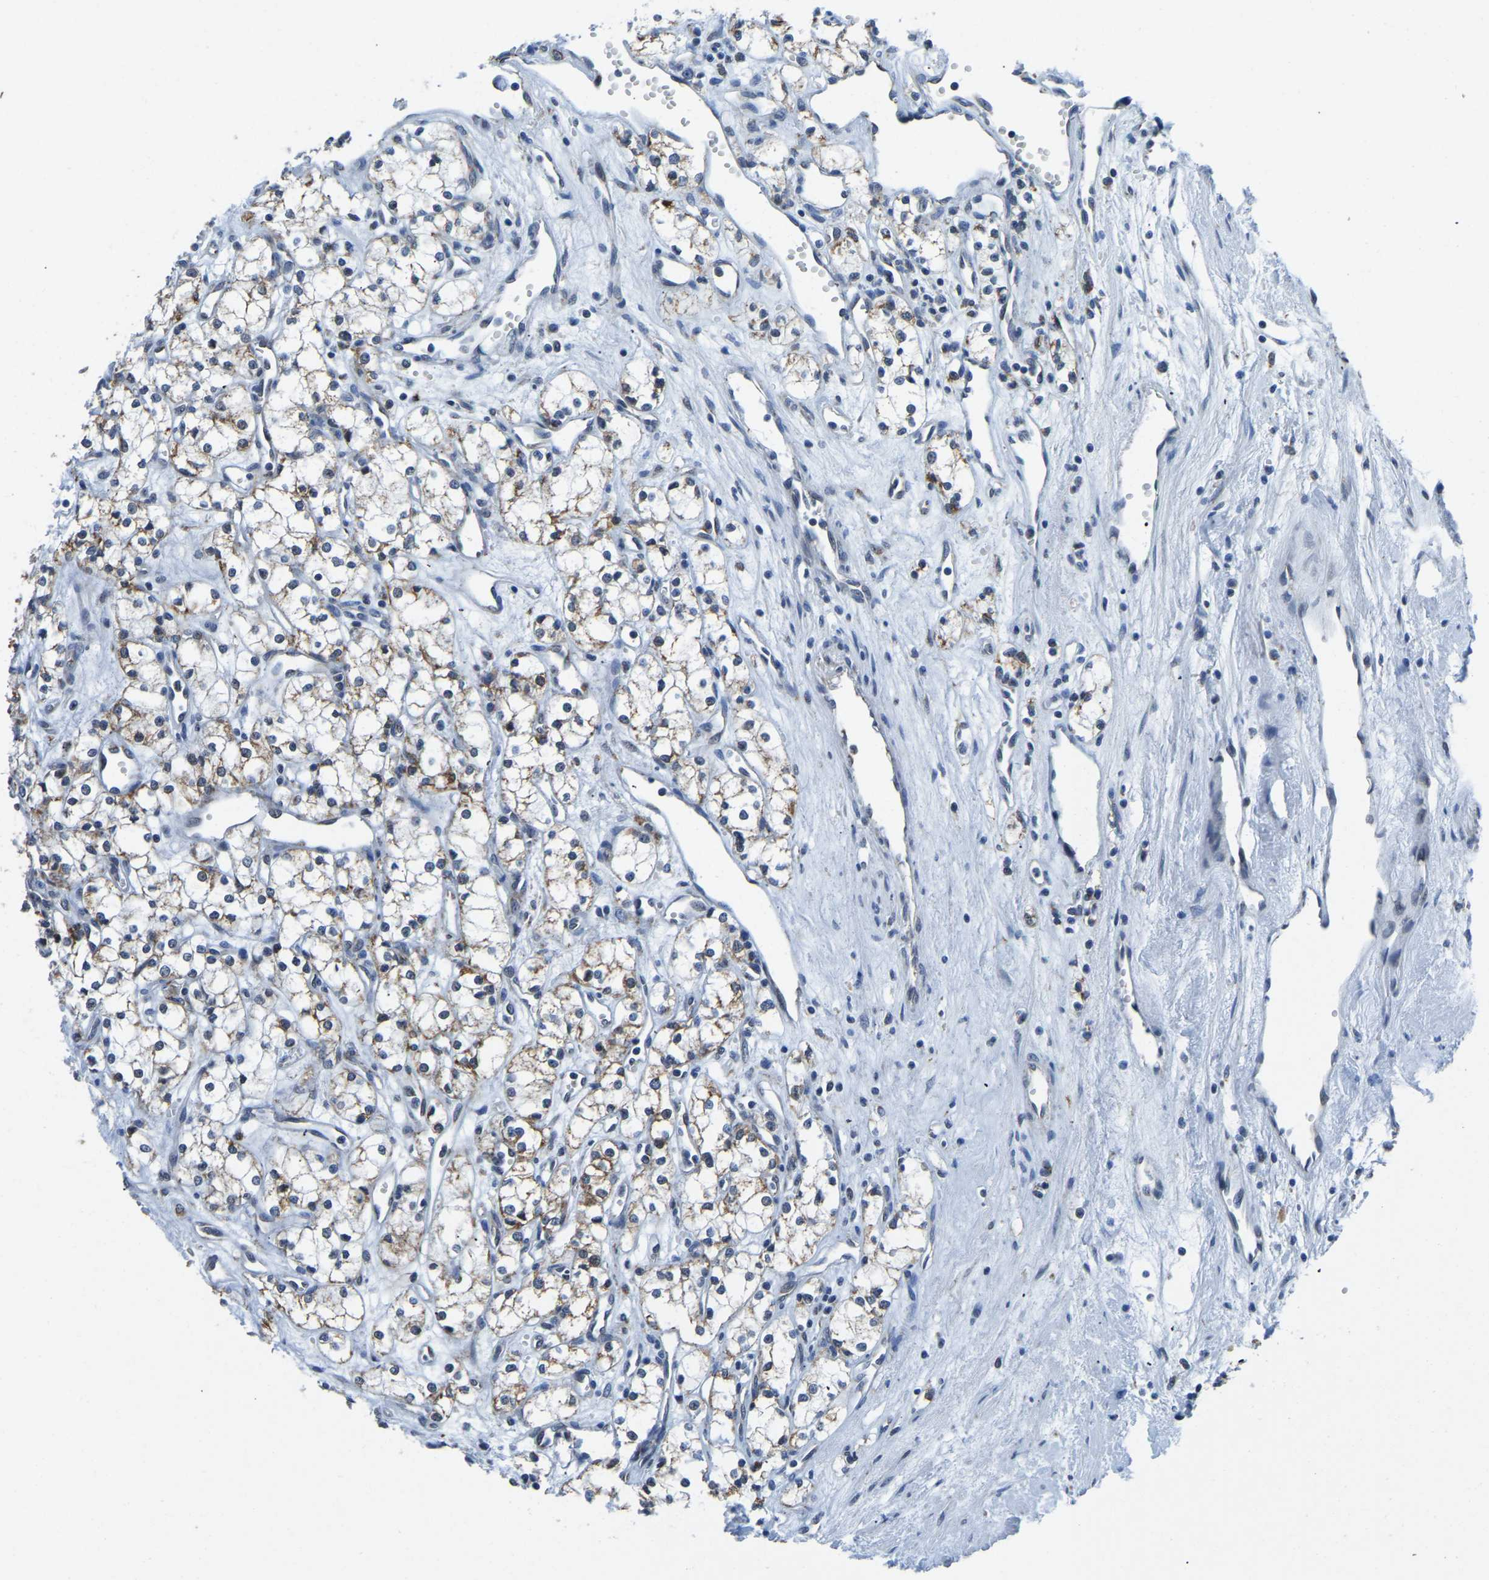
{"staining": {"intensity": "moderate", "quantity": ">75%", "location": "cytoplasmic/membranous"}, "tissue": "renal cancer", "cell_type": "Tumor cells", "image_type": "cancer", "snomed": [{"axis": "morphology", "description": "Adenocarcinoma, NOS"}, {"axis": "topography", "description": "Kidney"}], "caption": "A high-resolution histopathology image shows immunohistochemistry staining of adenocarcinoma (renal), which shows moderate cytoplasmic/membranous staining in approximately >75% of tumor cells.", "gene": "BNIP3L", "patient": {"sex": "male", "age": 59}}